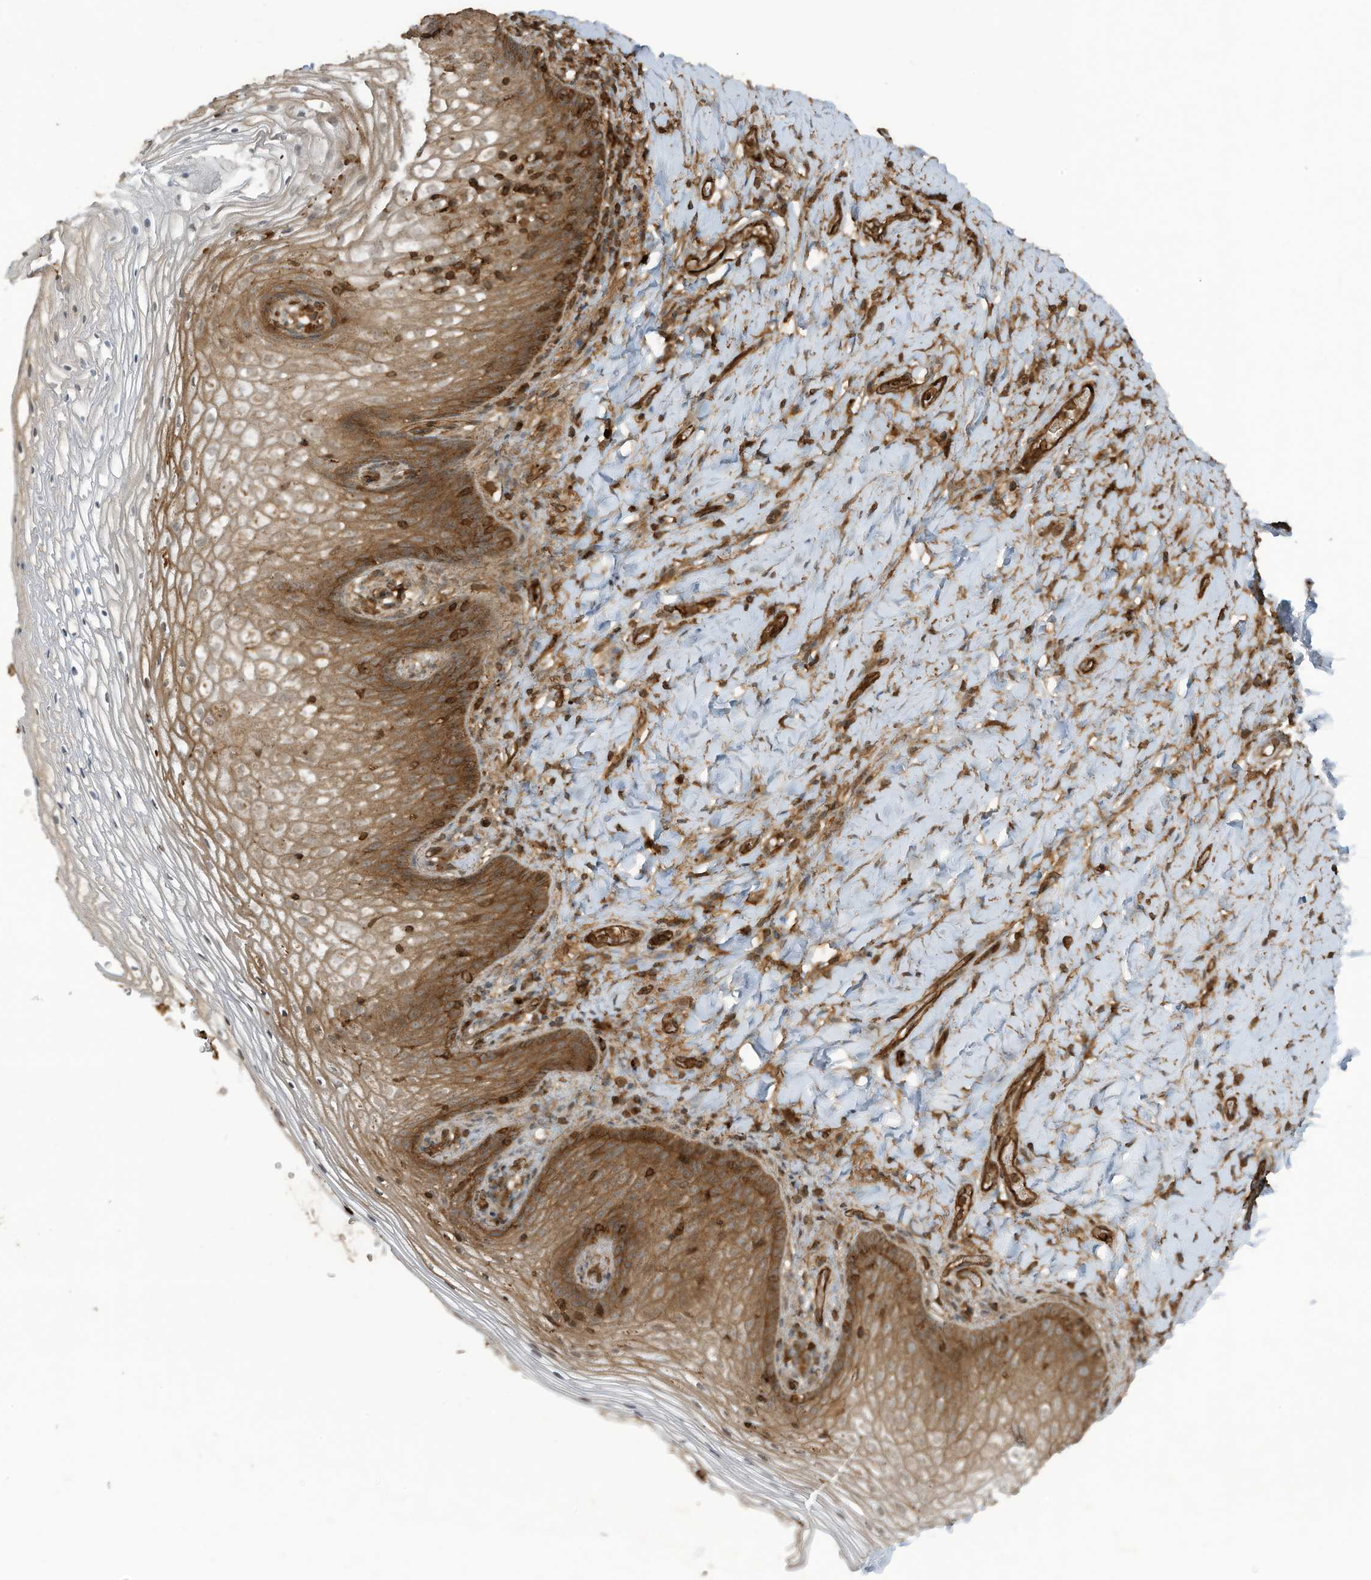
{"staining": {"intensity": "strong", "quantity": "25%-75%", "location": "cytoplasmic/membranous"}, "tissue": "vagina", "cell_type": "Squamous epithelial cells", "image_type": "normal", "snomed": [{"axis": "morphology", "description": "Normal tissue, NOS"}, {"axis": "topography", "description": "Vagina"}], "caption": "A histopathology image of human vagina stained for a protein reveals strong cytoplasmic/membranous brown staining in squamous epithelial cells. The staining is performed using DAB brown chromogen to label protein expression. The nuclei are counter-stained blue using hematoxylin.", "gene": "DDIT4", "patient": {"sex": "female", "age": 60}}